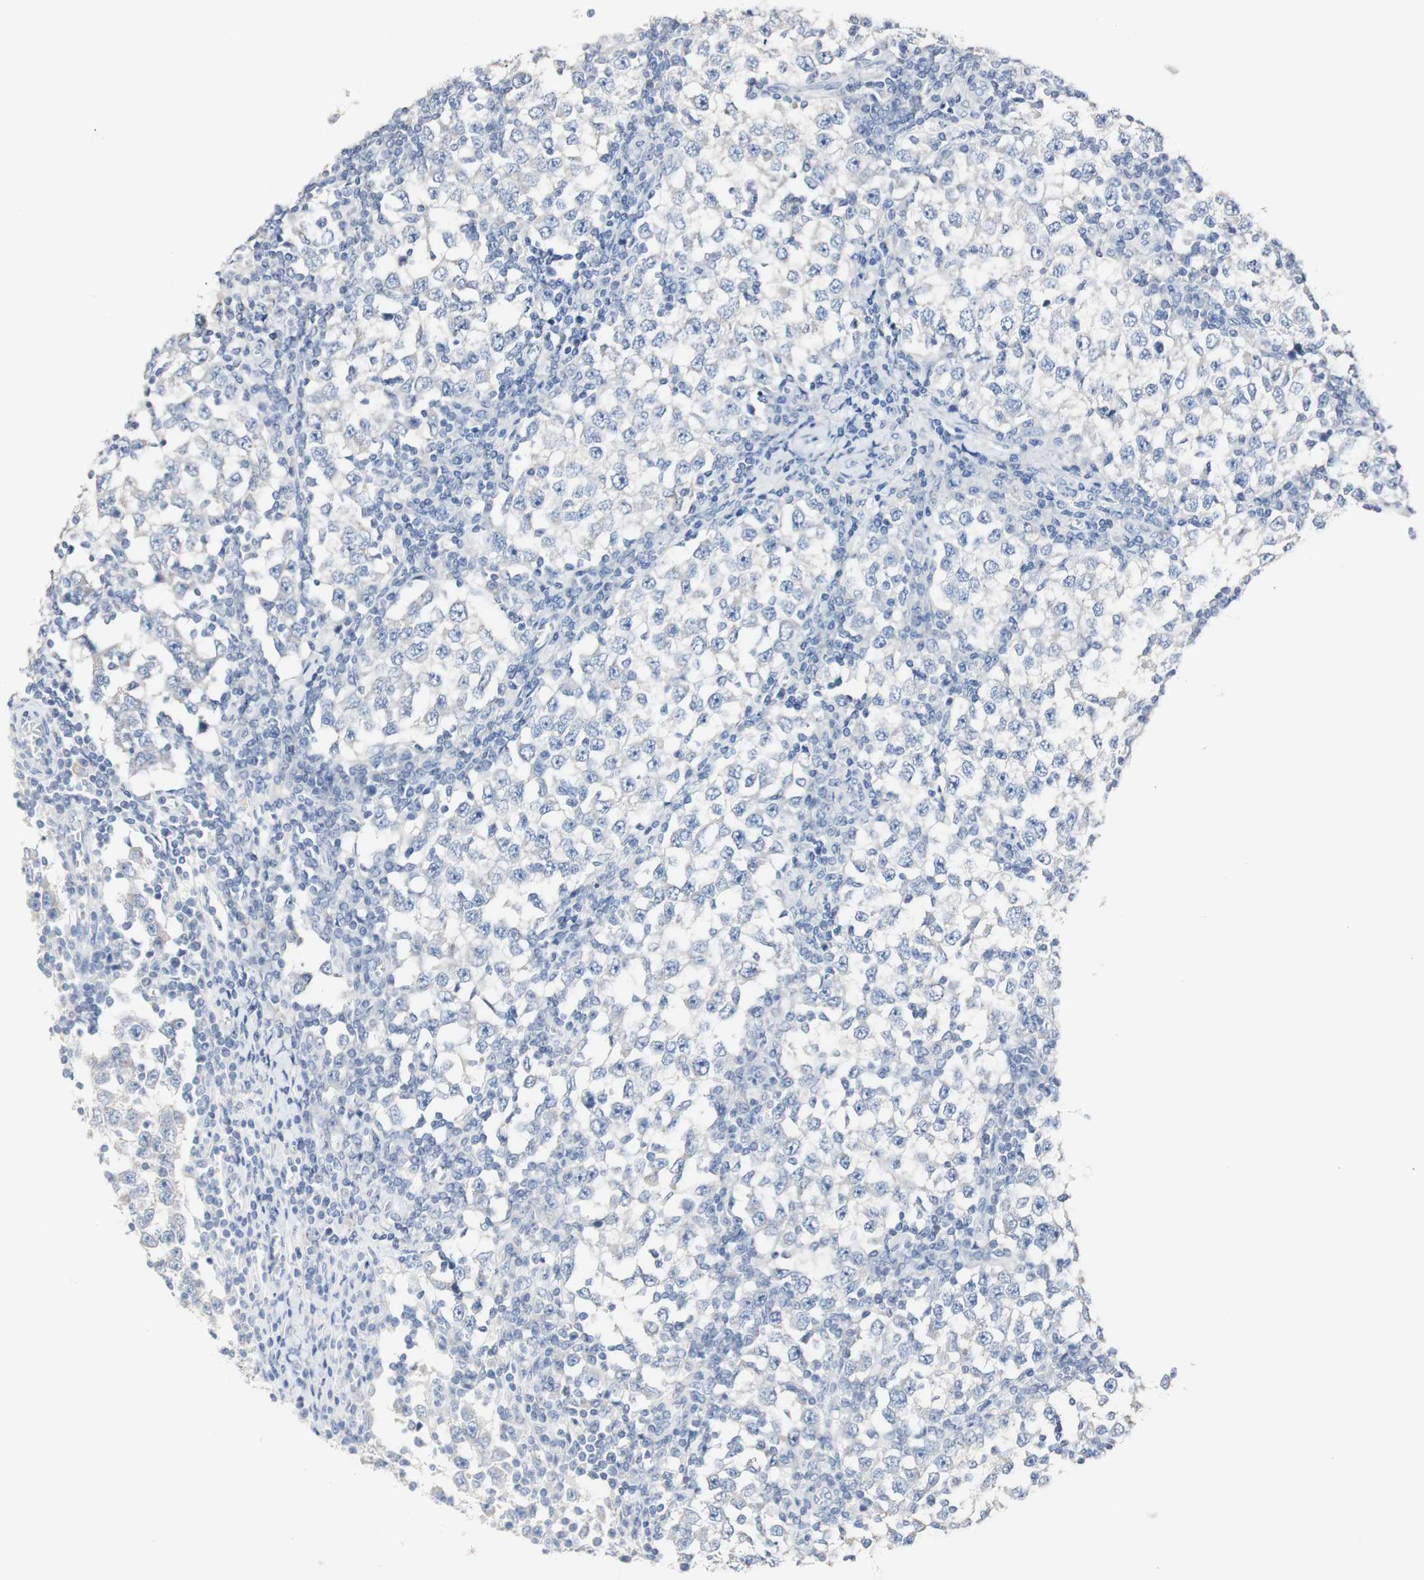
{"staining": {"intensity": "negative", "quantity": "none", "location": "none"}, "tissue": "testis cancer", "cell_type": "Tumor cells", "image_type": "cancer", "snomed": [{"axis": "morphology", "description": "Seminoma, NOS"}, {"axis": "topography", "description": "Testis"}], "caption": "Human testis cancer stained for a protein using immunohistochemistry (IHC) exhibits no expression in tumor cells.", "gene": "DSC2", "patient": {"sex": "male", "age": 65}}